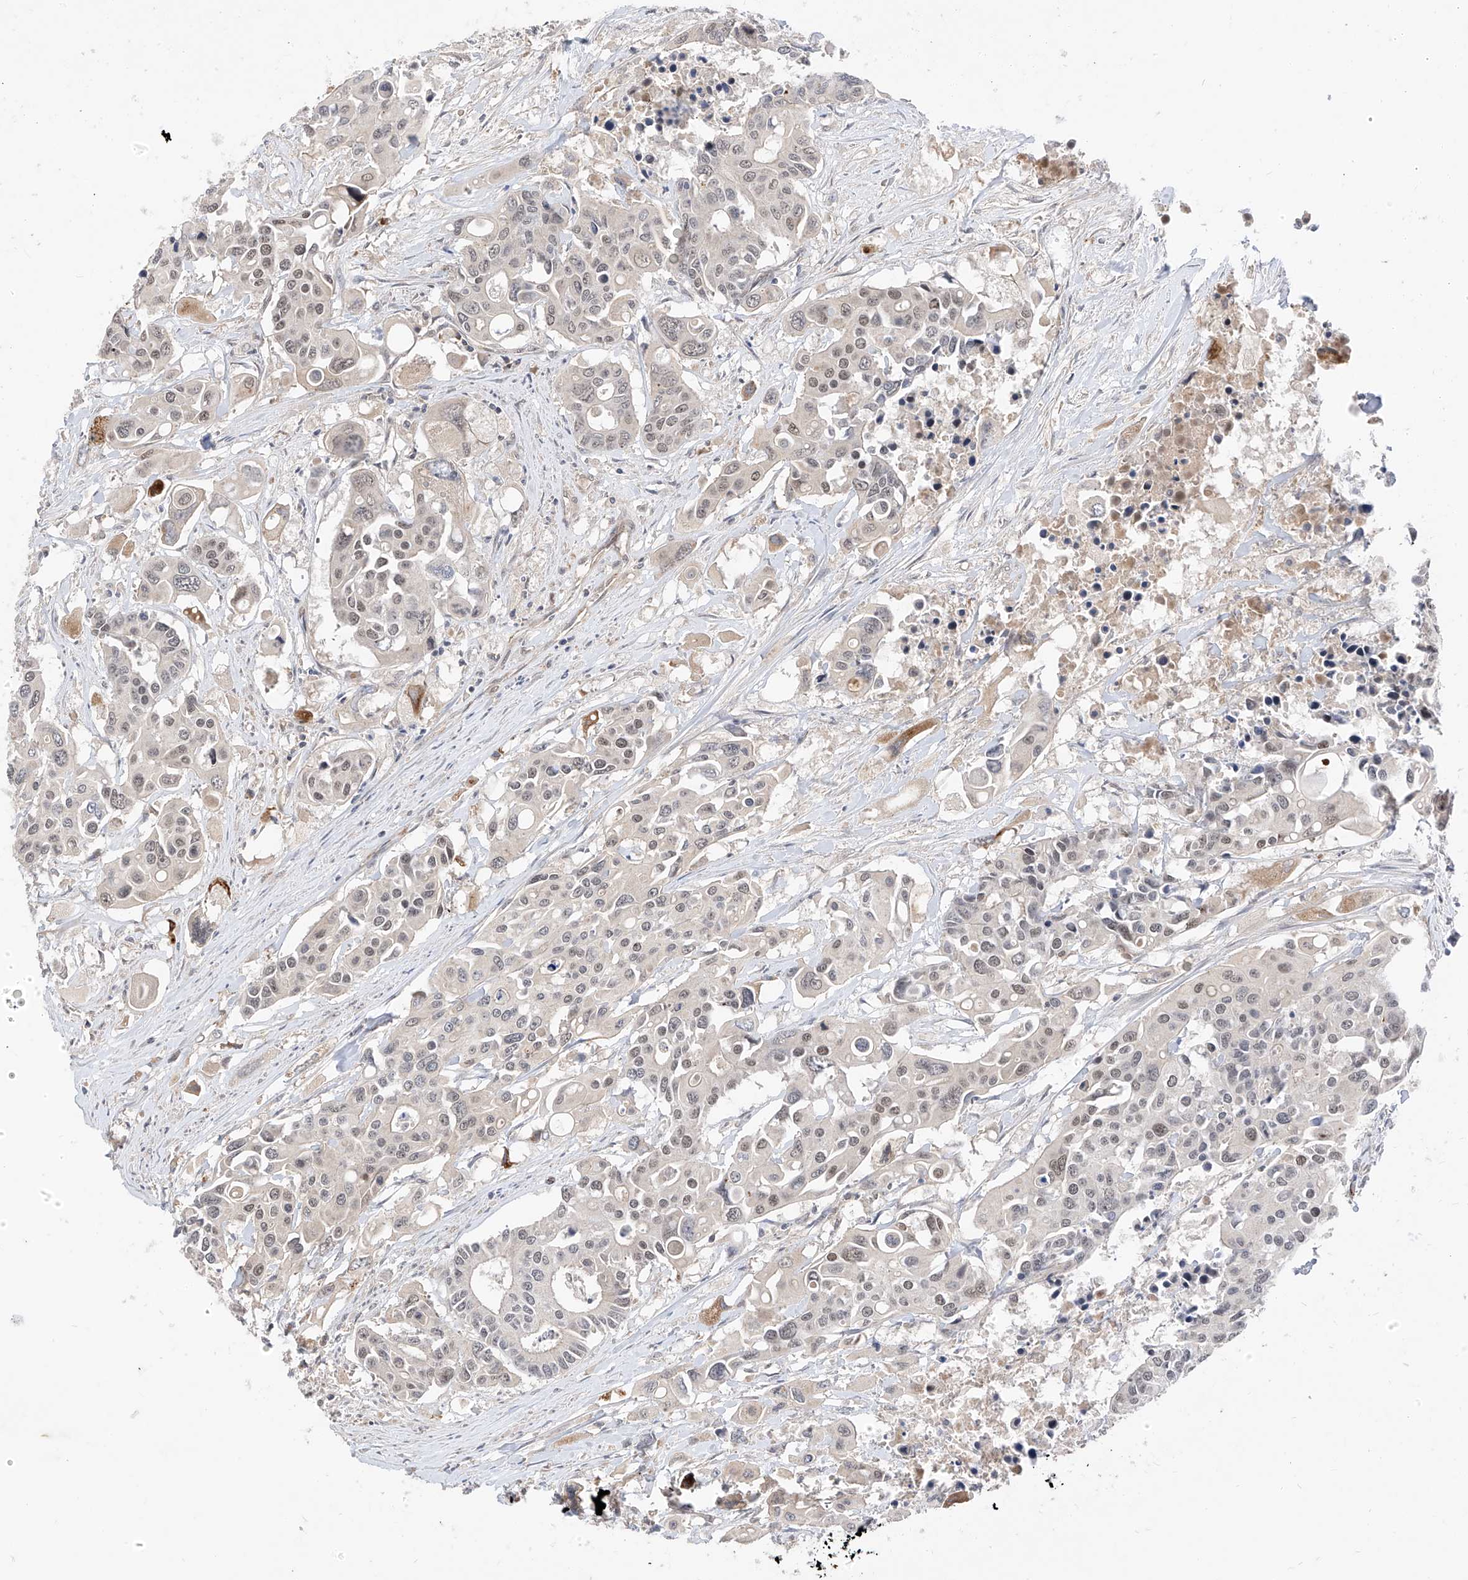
{"staining": {"intensity": "weak", "quantity": "<25%", "location": "nuclear"}, "tissue": "colorectal cancer", "cell_type": "Tumor cells", "image_type": "cancer", "snomed": [{"axis": "morphology", "description": "Adenocarcinoma, NOS"}, {"axis": "topography", "description": "Colon"}], "caption": "This micrograph is of colorectal cancer (adenocarcinoma) stained with IHC to label a protein in brown with the nuclei are counter-stained blue. There is no expression in tumor cells. (DAB (3,3'-diaminobenzidine) immunohistochemistry, high magnification).", "gene": "MRTFA", "patient": {"sex": "male", "age": 77}}